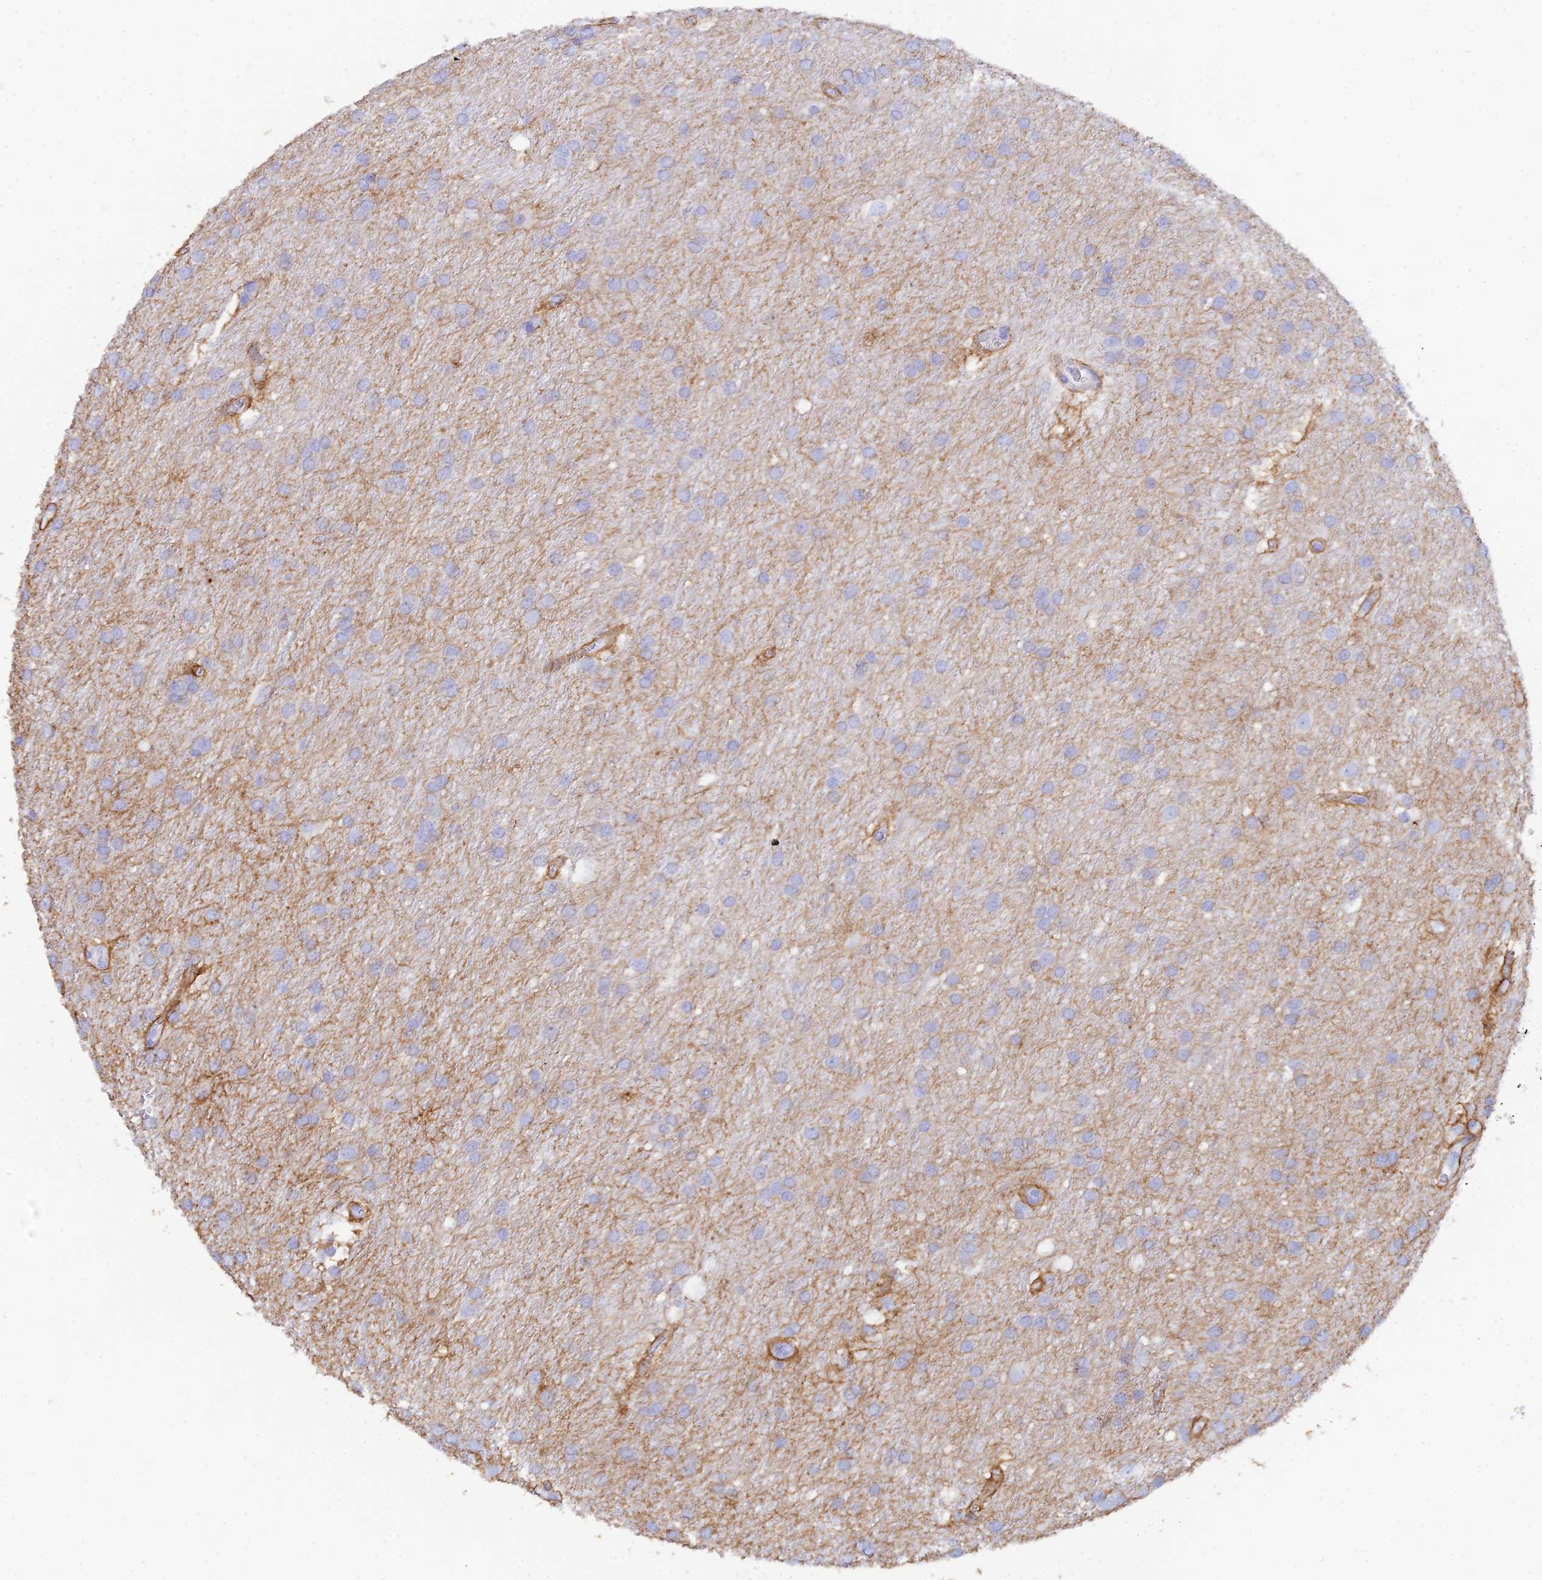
{"staining": {"intensity": "negative", "quantity": "none", "location": "none"}, "tissue": "glioma", "cell_type": "Tumor cells", "image_type": "cancer", "snomed": [{"axis": "morphology", "description": "Glioma, malignant, Low grade"}, {"axis": "topography", "description": "Brain"}], "caption": "This is a histopathology image of immunohistochemistry staining of malignant glioma (low-grade), which shows no expression in tumor cells. (DAB (3,3'-diaminobenzidine) IHC, high magnification).", "gene": "REG1A", "patient": {"sex": "male", "age": 66}}